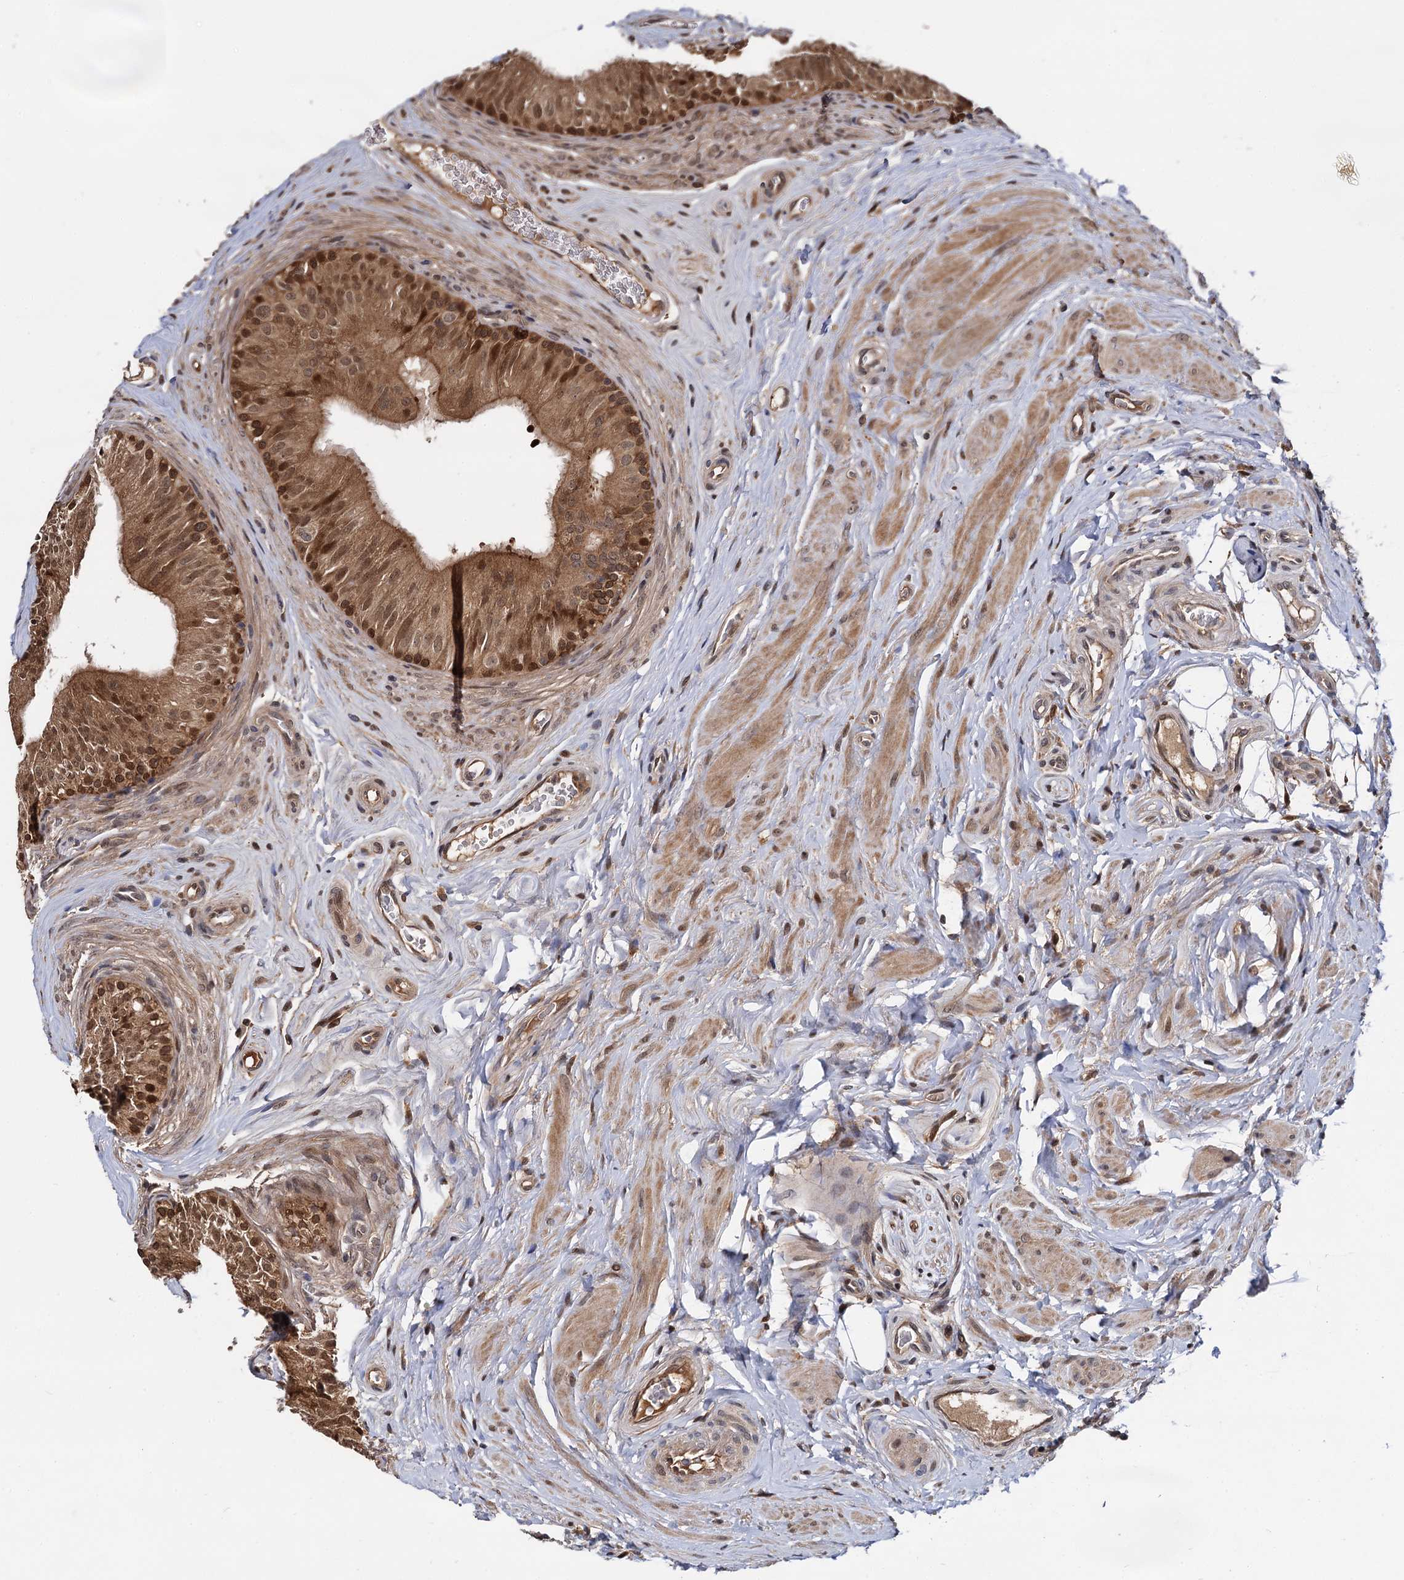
{"staining": {"intensity": "strong", "quantity": ">75%", "location": "cytoplasmic/membranous,nuclear"}, "tissue": "epididymis", "cell_type": "Glandular cells", "image_type": "normal", "snomed": [{"axis": "morphology", "description": "Normal tissue, NOS"}, {"axis": "topography", "description": "Epididymis"}], "caption": "Strong cytoplasmic/membranous,nuclear expression for a protein is present in about >75% of glandular cells of normal epididymis using immunohistochemistry.", "gene": "SELENOP", "patient": {"sex": "male", "age": 46}}